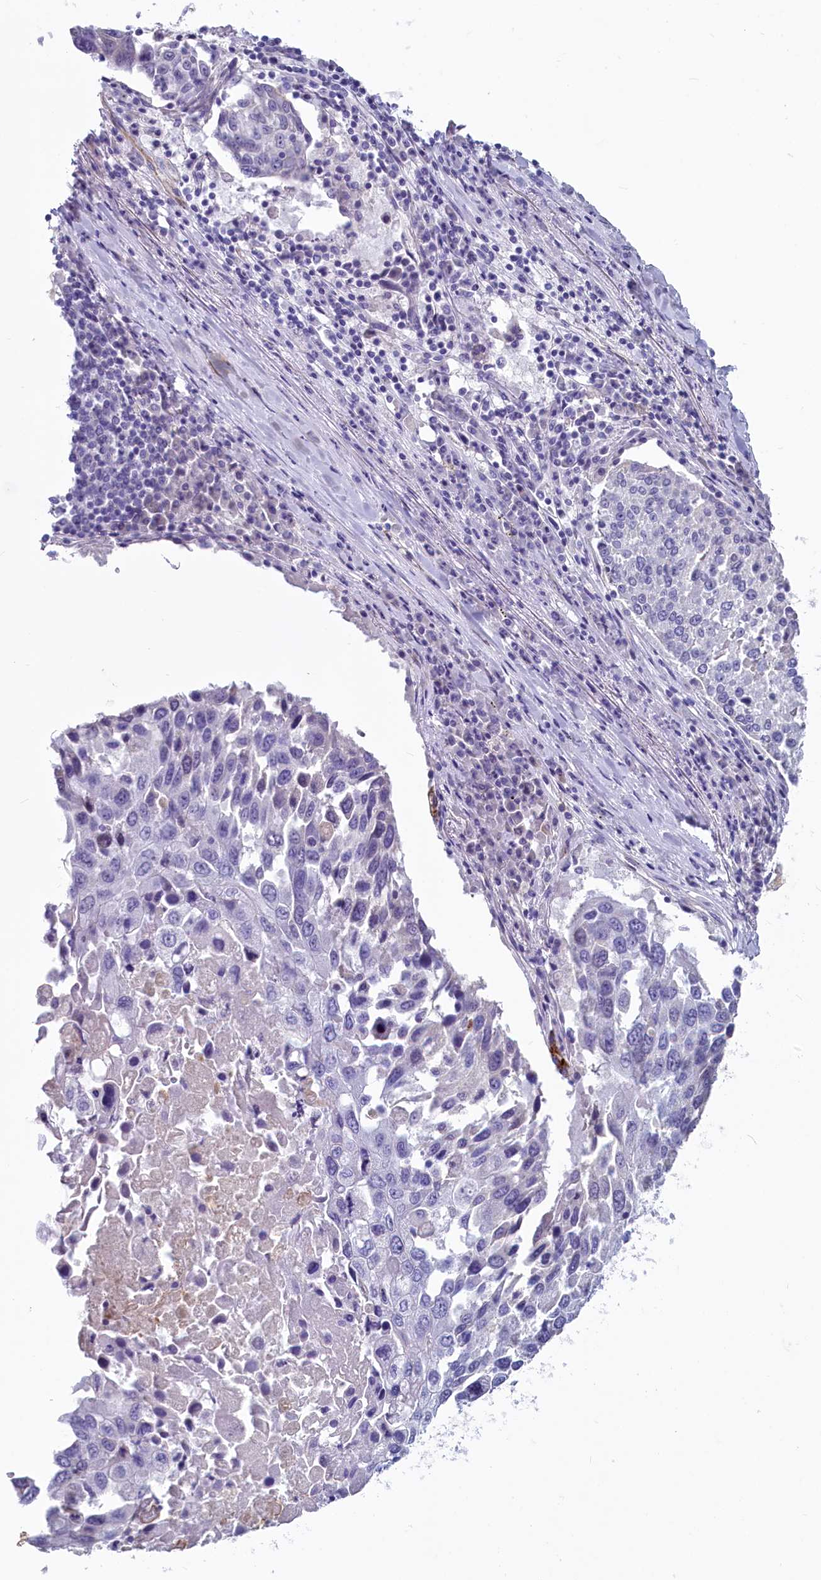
{"staining": {"intensity": "negative", "quantity": "none", "location": "none"}, "tissue": "lung cancer", "cell_type": "Tumor cells", "image_type": "cancer", "snomed": [{"axis": "morphology", "description": "Squamous cell carcinoma, NOS"}, {"axis": "topography", "description": "Lung"}], "caption": "Tumor cells show no significant positivity in lung cancer. Nuclei are stained in blue.", "gene": "INSC", "patient": {"sex": "male", "age": 65}}